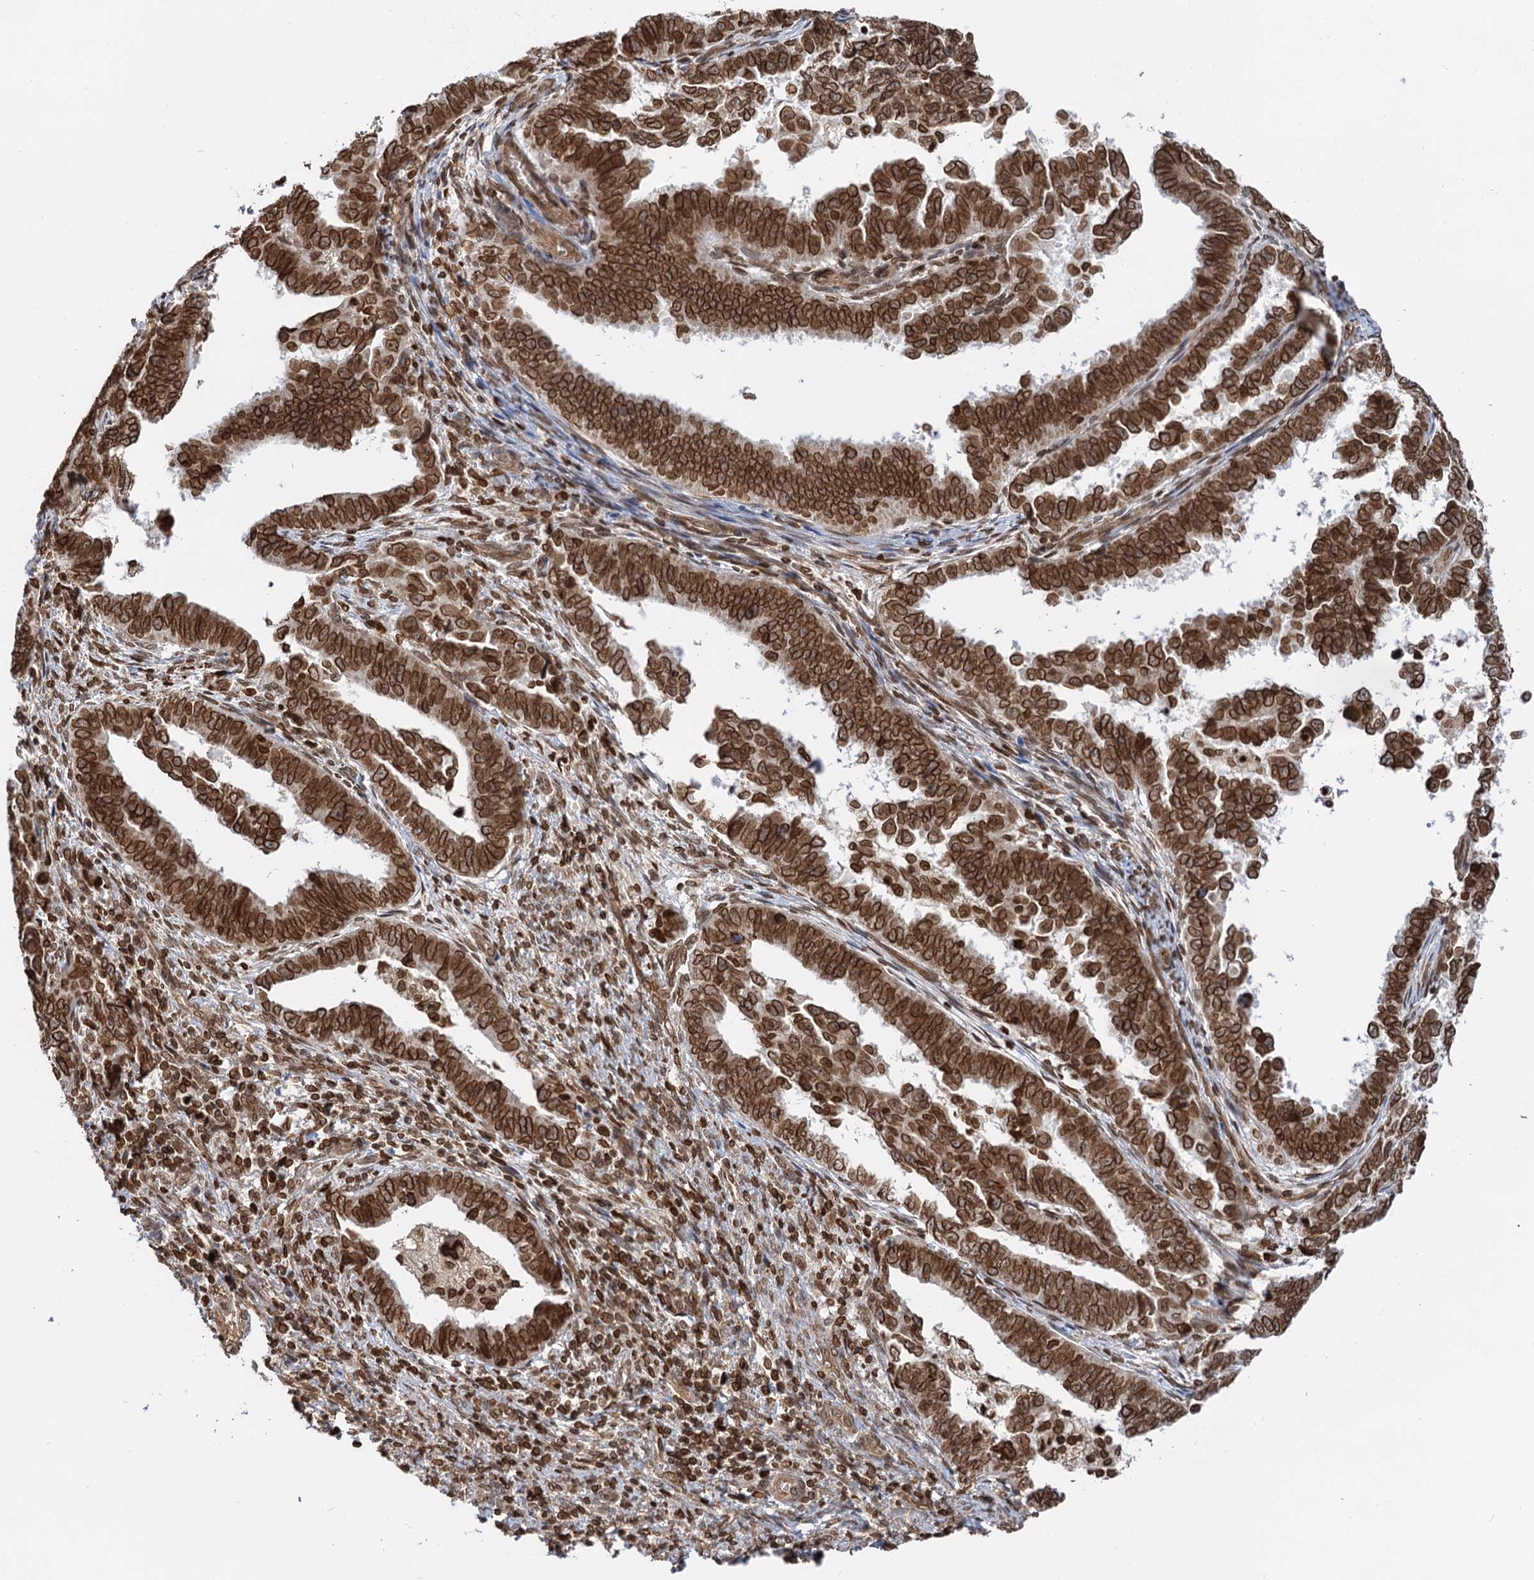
{"staining": {"intensity": "strong", "quantity": ">75%", "location": "cytoplasmic/membranous,nuclear"}, "tissue": "endometrial cancer", "cell_type": "Tumor cells", "image_type": "cancer", "snomed": [{"axis": "morphology", "description": "Adenocarcinoma, NOS"}, {"axis": "topography", "description": "Endometrium"}], "caption": "This is an image of IHC staining of adenocarcinoma (endometrial), which shows strong staining in the cytoplasmic/membranous and nuclear of tumor cells.", "gene": "ZC3H13", "patient": {"sex": "female", "age": 75}}